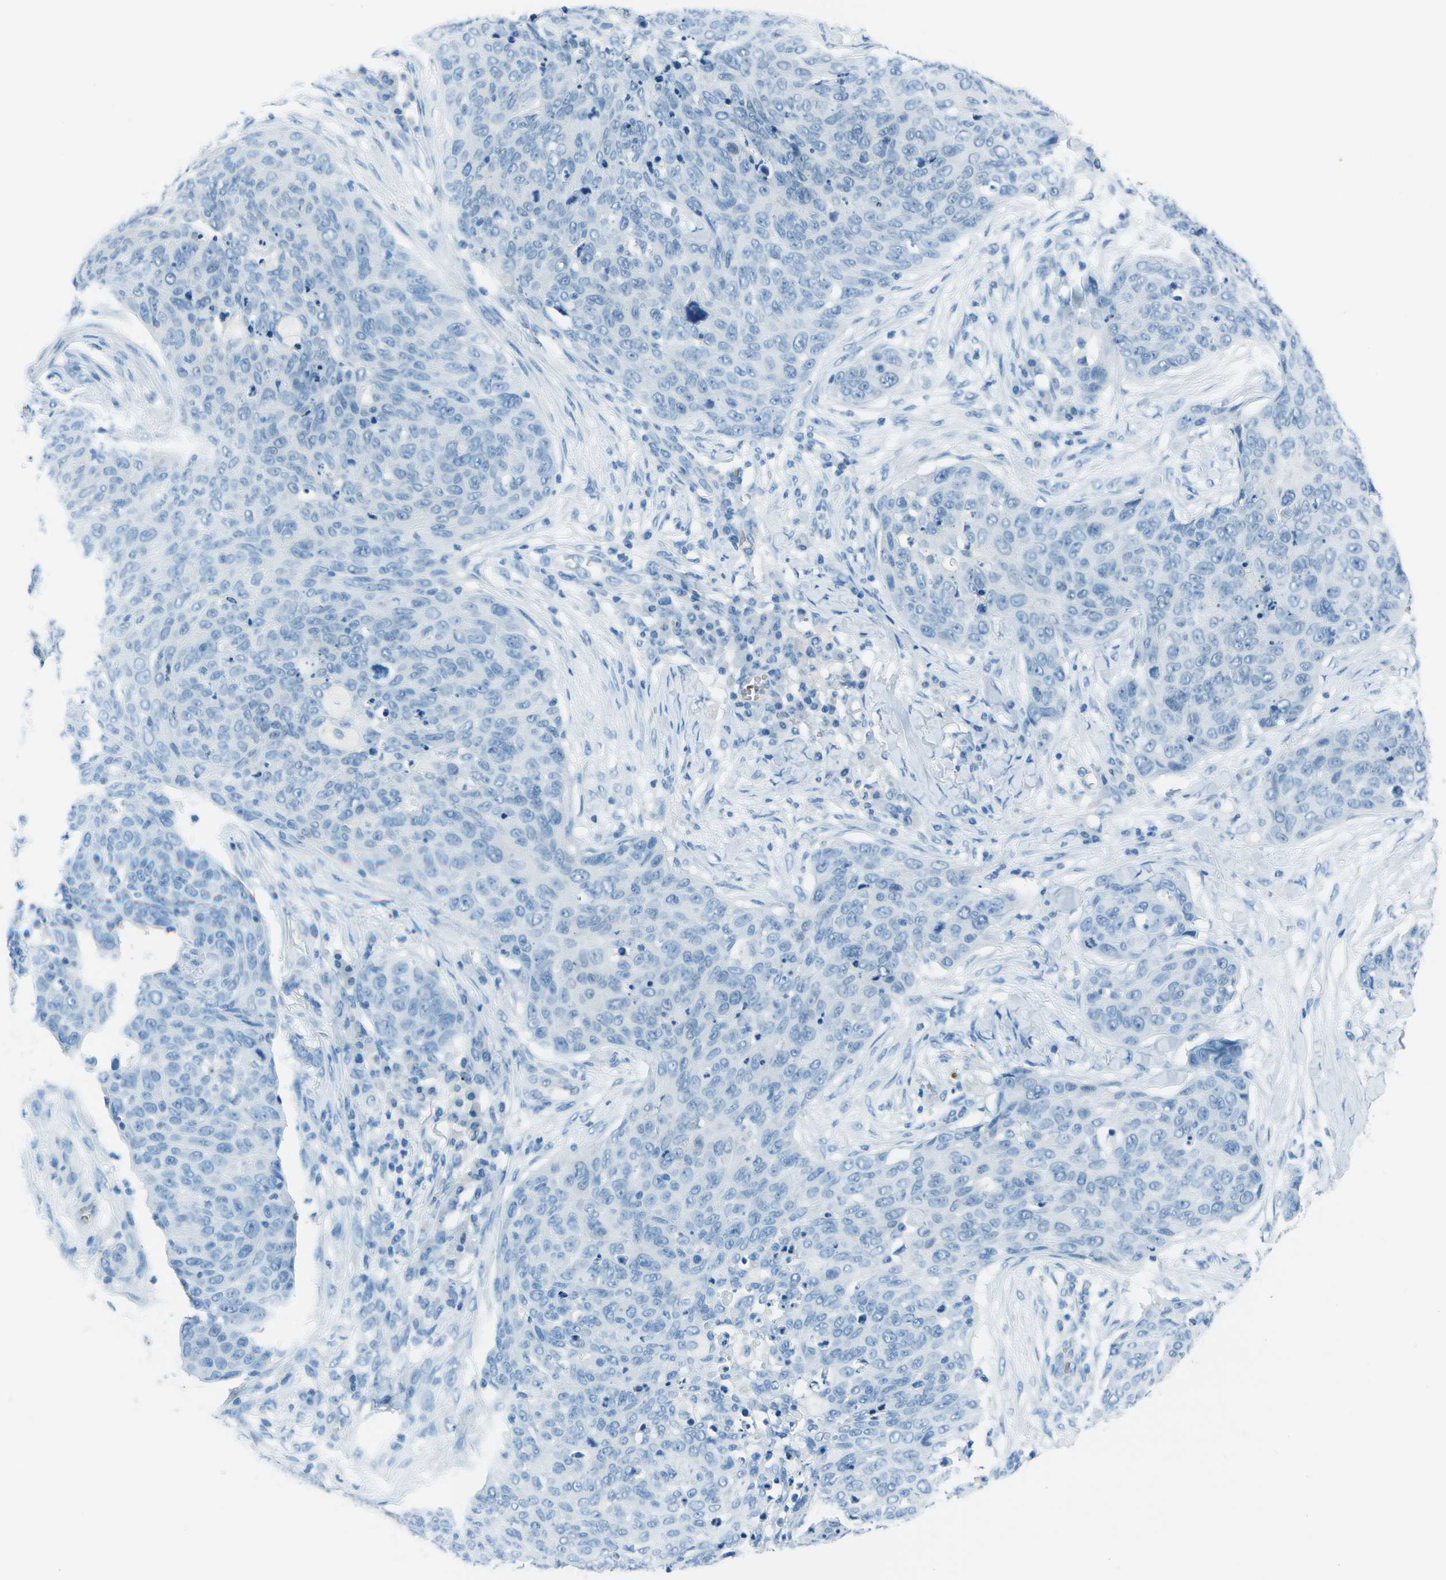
{"staining": {"intensity": "negative", "quantity": "none", "location": "none"}, "tissue": "skin cancer", "cell_type": "Tumor cells", "image_type": "cancer", "snomed": [{"axis": "morphology", "description": "Squamous cell carcinoma in situ, NOS"}, {"axis": "morphology", "description": "Squamous cell carcinoma, NOS"}, {"axis": "topography", "description": "Skin"}], "caption": "Skin squamous cell carcinoma was stained to show a protein in brown. There is no significant staining in tumor cells.", "gene": "ASL", "patient": {"sex": "male", "age": 93}}